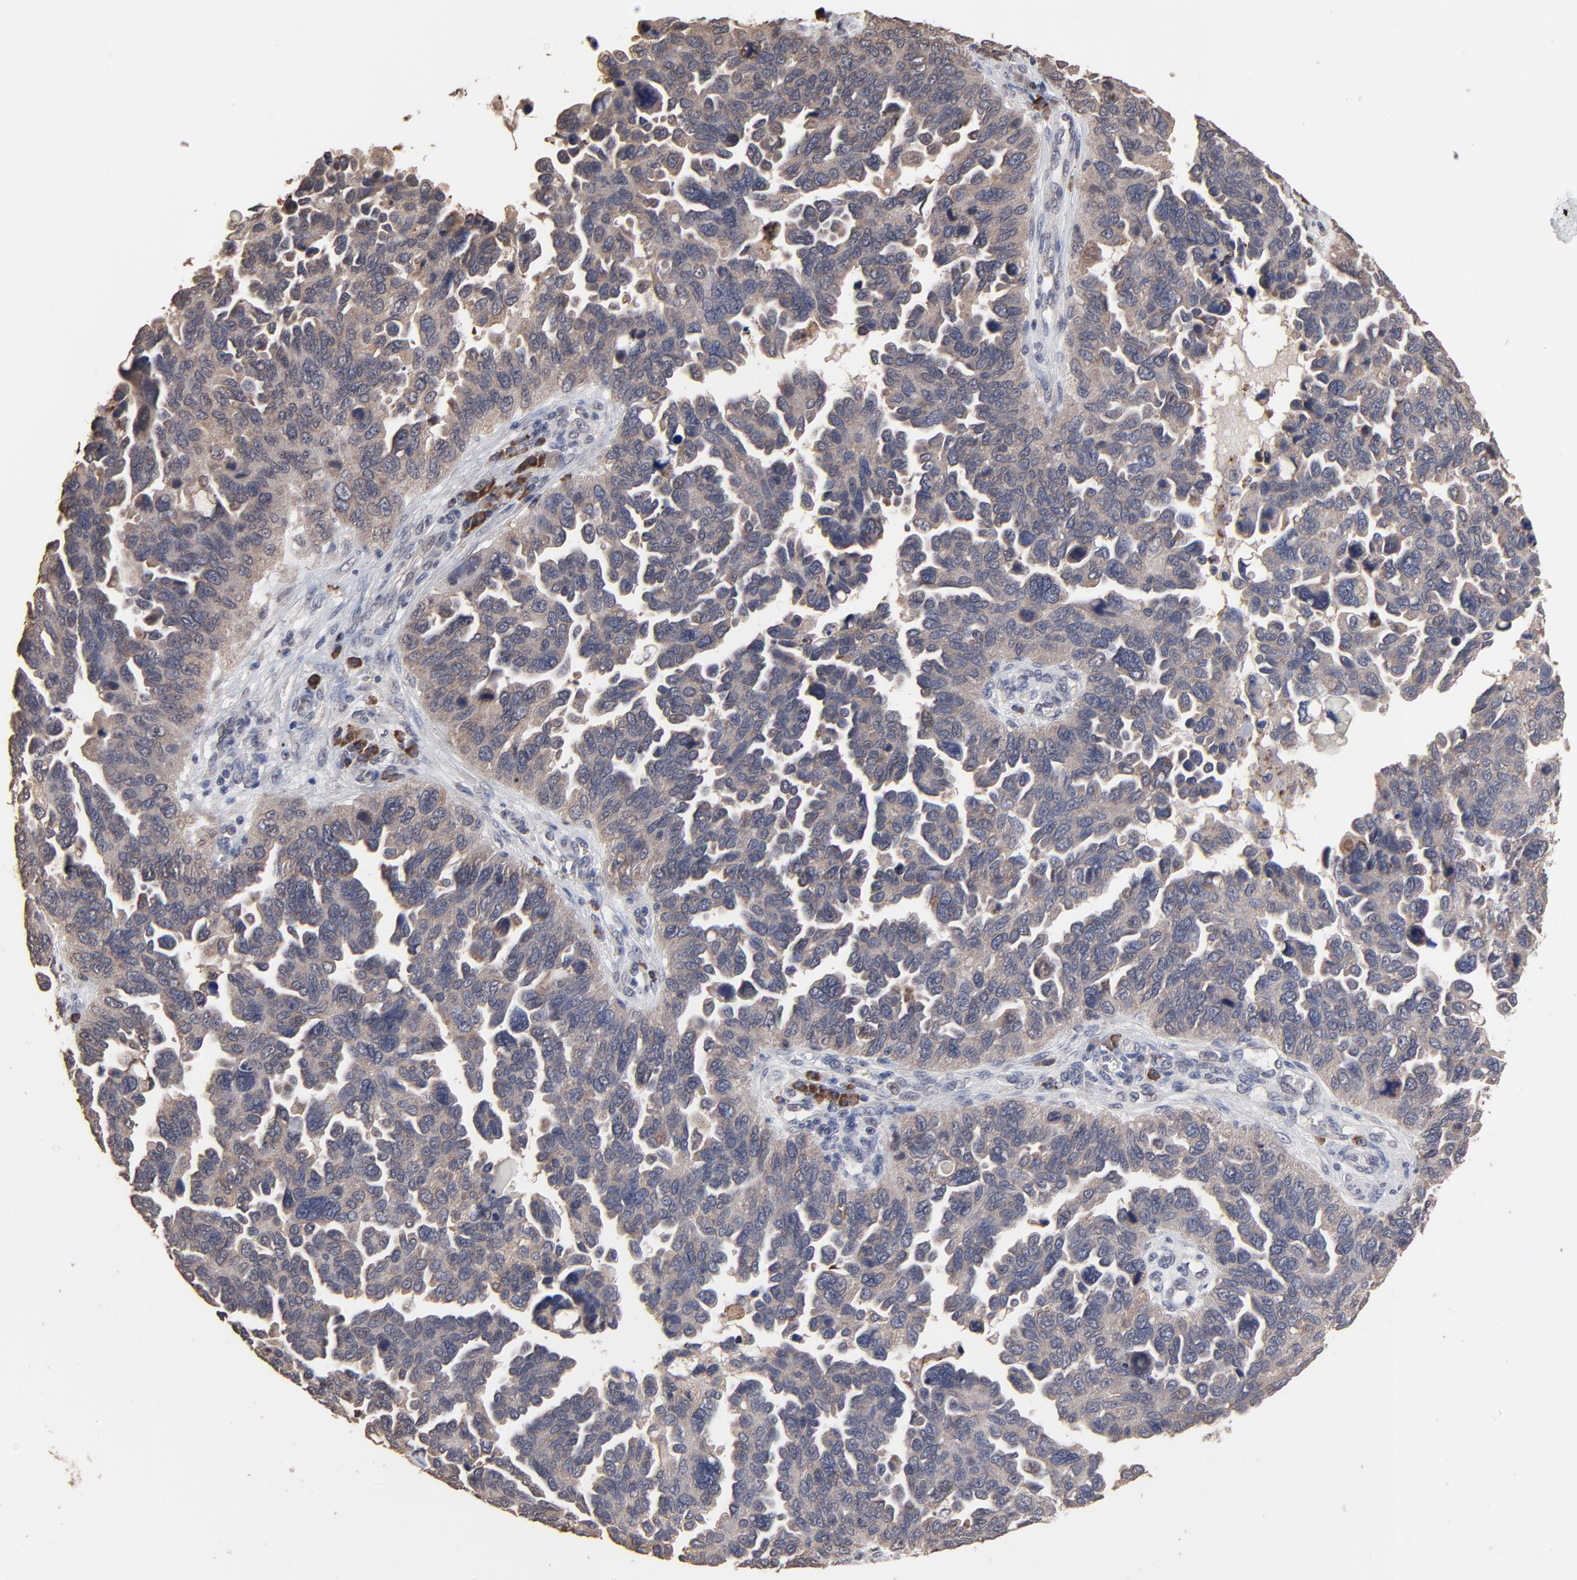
{"staining": {"intensity": "weak", "quantity": "25%-75%", "location": "cytoplasmic/membranous"}, "tissue": "ovarian cancer", "cell_type": "Tumor cells", "image_type": "cancer", "snomed": [{"axis": "morphology", "description": "Cystadenocarcinoma, serous, NOS"}, {"axis": "topography", "description": "Ovary"}], "caption": "About 25%-75% of tumor cells in ovarian serous cystadenocarcinoma exhibit weak cytoplasmic/membranous protein staining as visualized by brown immunohistochemical staining.", "gene": "CHM", "patient": {"sex": "female", "age": 64}}